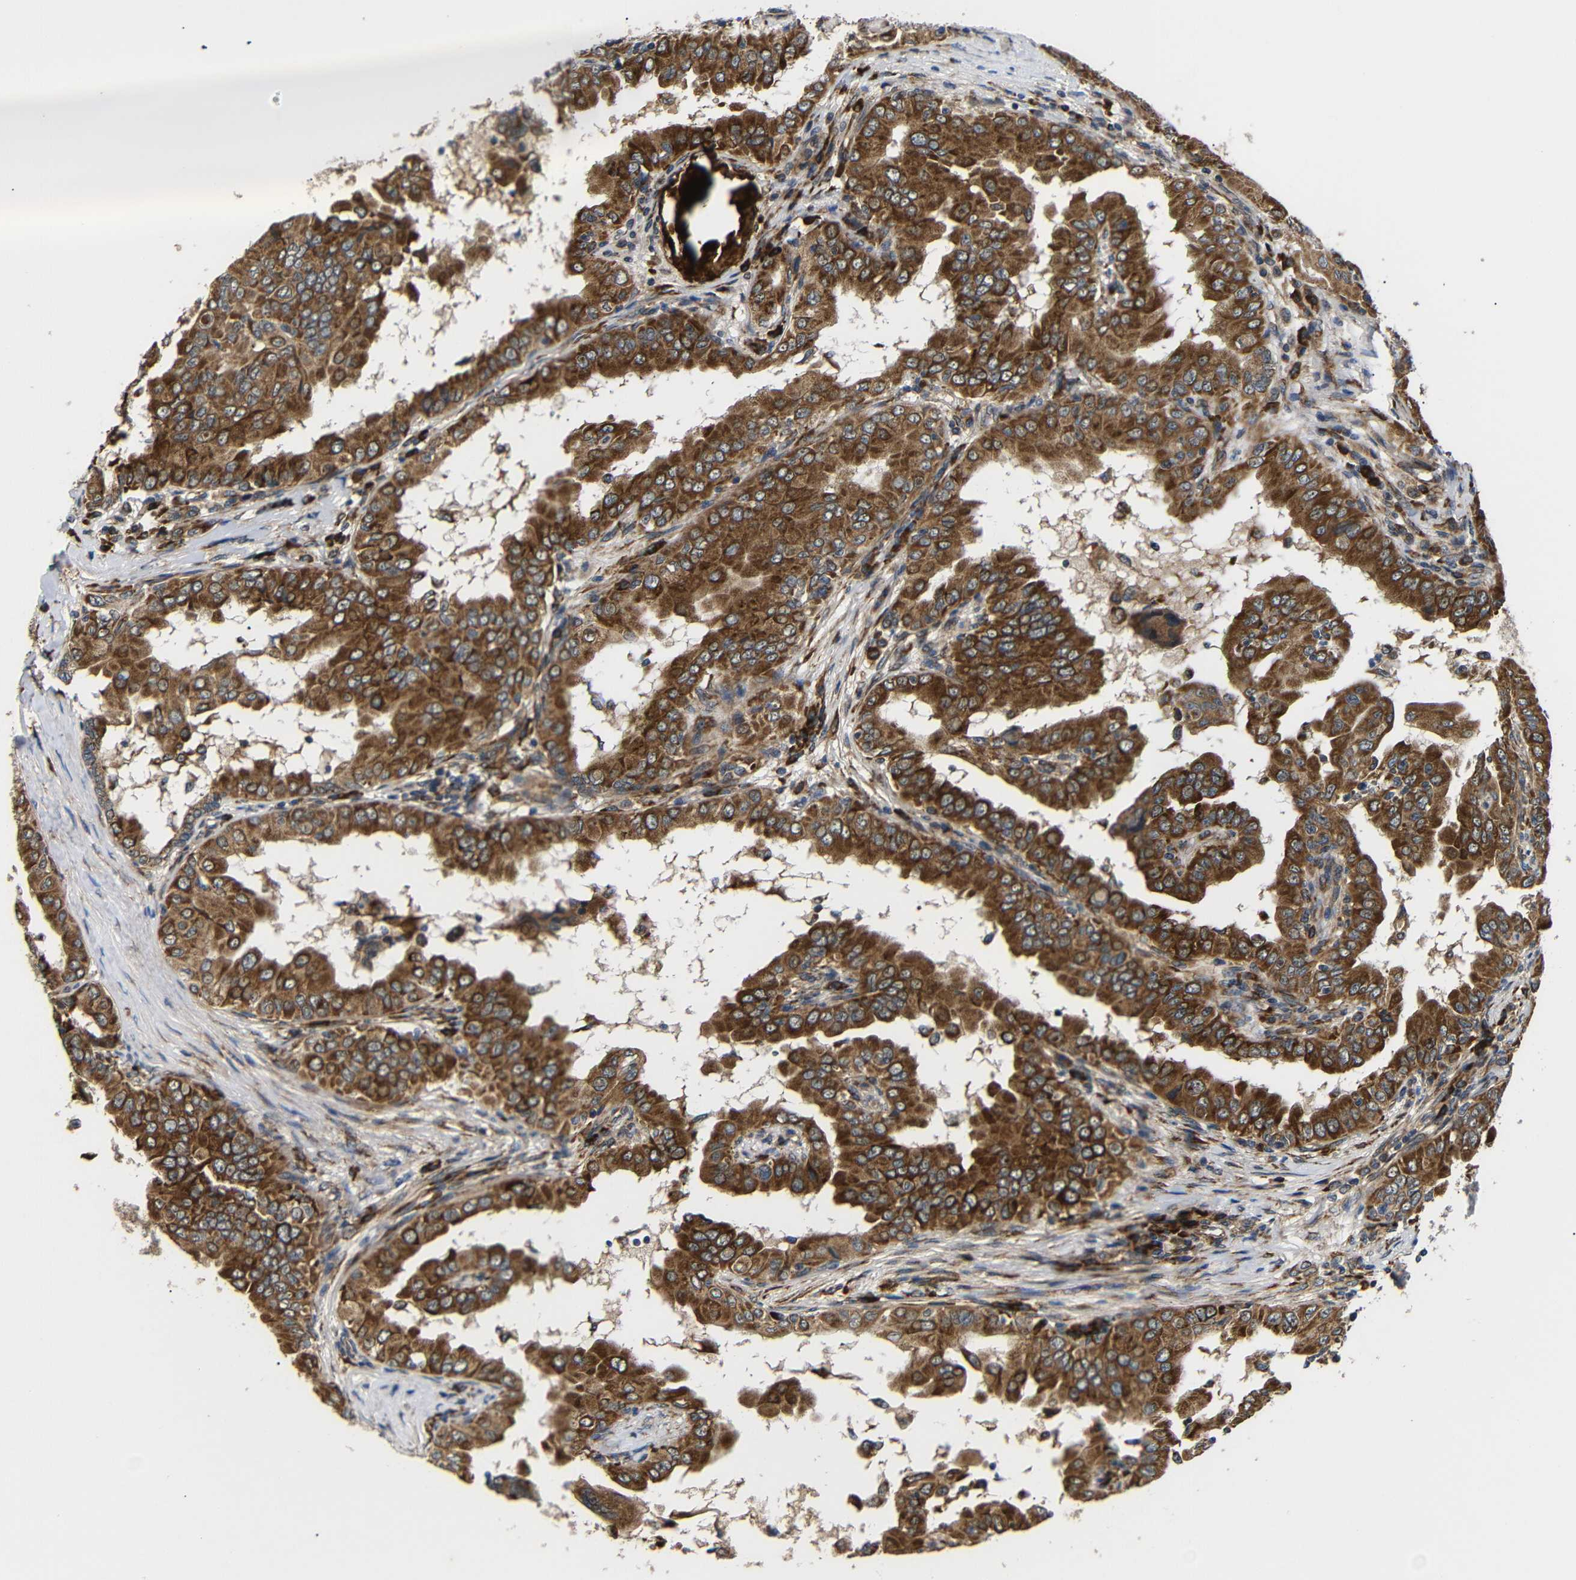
{"staining": {"intensity": "strong", "quantity": ">75%", "location": "cytoplasmic/membranous"}, "tissue": "thyroid cancer", "cell_type": "Tumor cells", "image_type": "cancer", "snomed": [{"axis": "morphology", "description": "Papillary adenocarcinoma, NOS"}, {"axis": "topography", "description": "Thyroid gland"}], "caption": "A histopathology image of human papillary adenocarcinoma (thyroid) stained for a protein shows strong cytoplasmic/membranous brown staining in tumor cells.", "gene": "KANK4", "patient": {"sex": "male", "age": 33}}